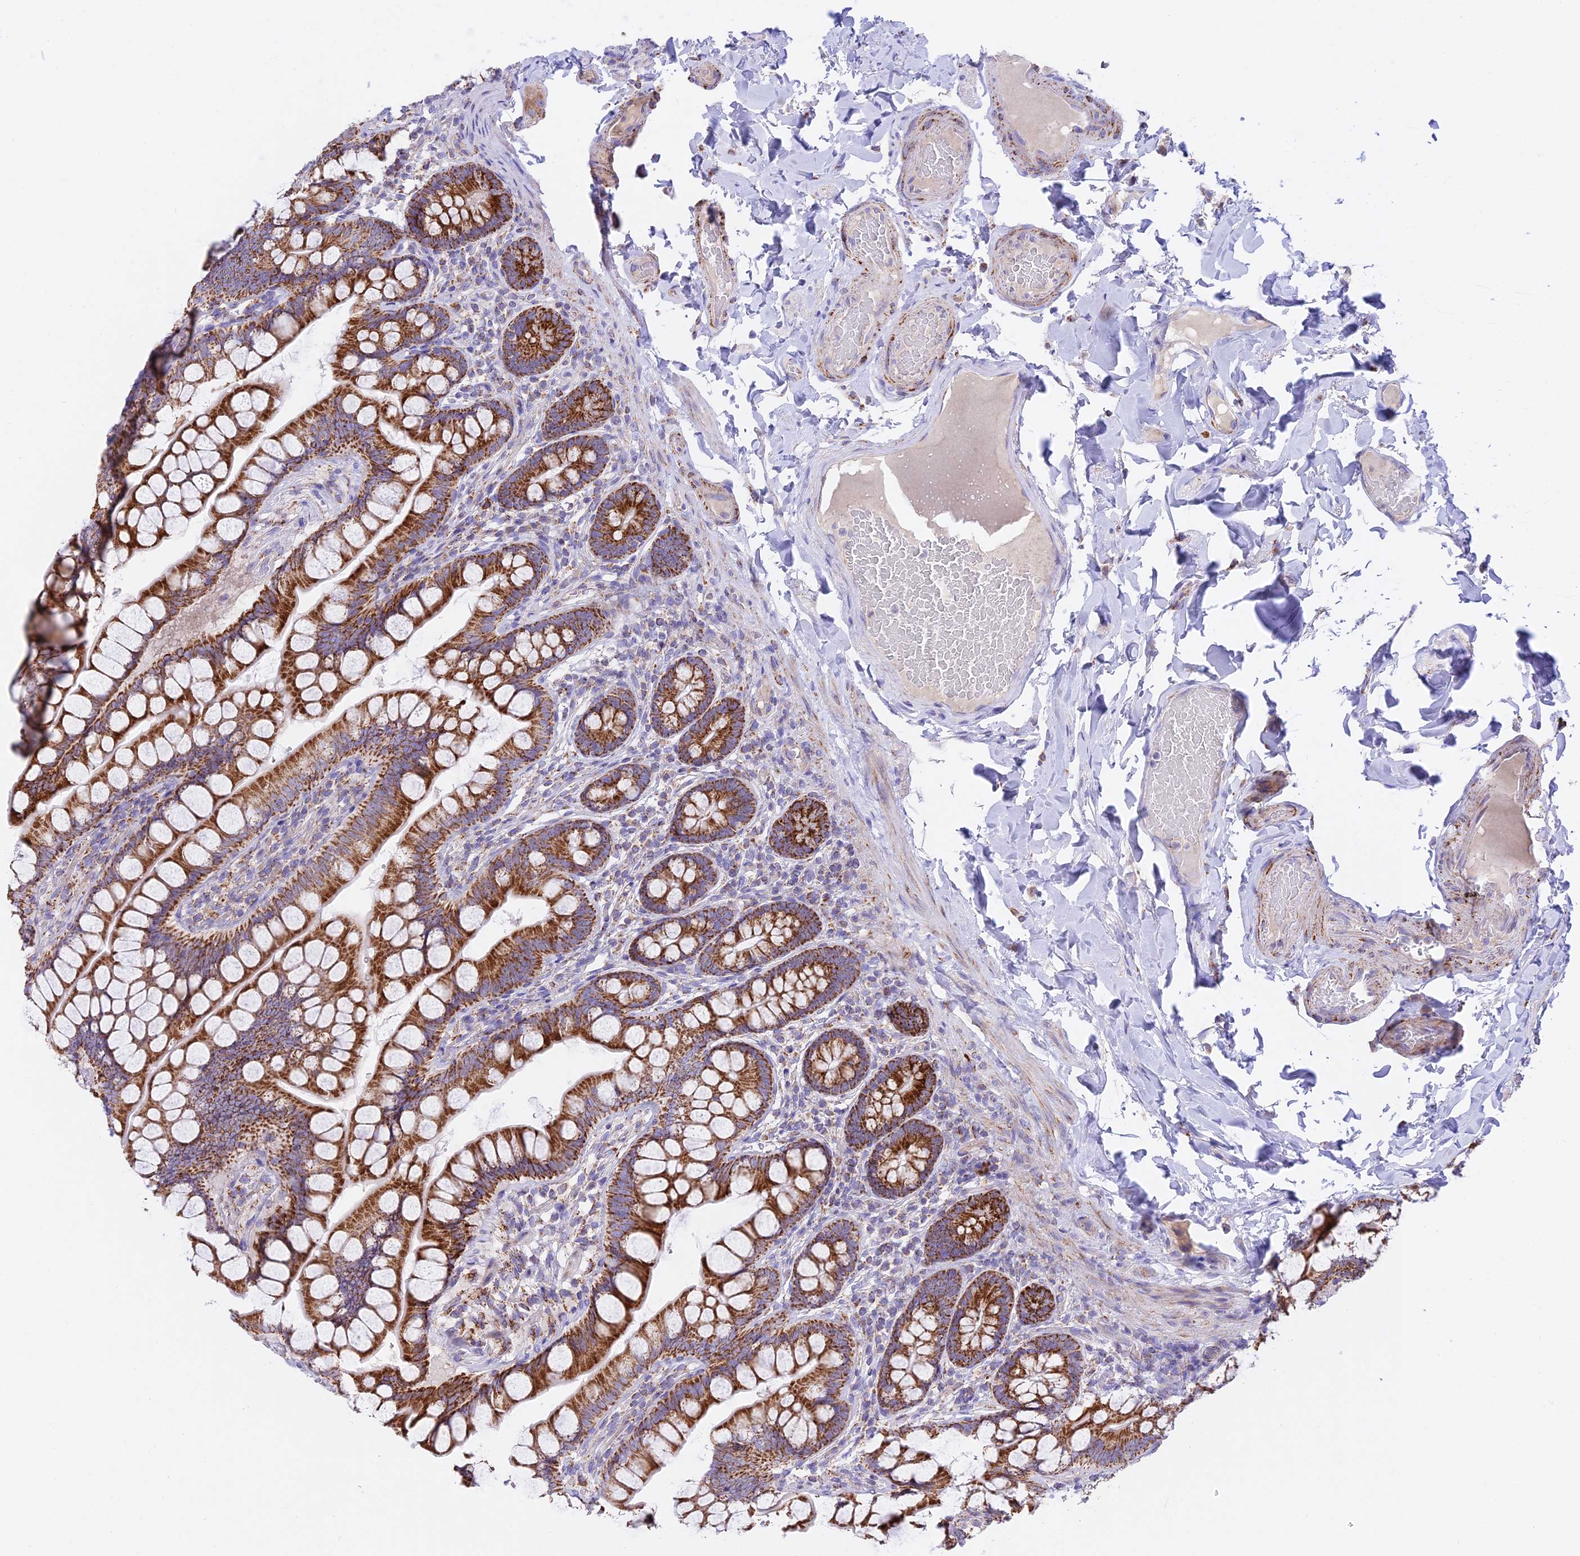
{"staining": {"intensity": "strong", "quantity": ">75%", "location": "cytoplasmic/membranous"}, "tissue": "small intestine", "cell_type": "Glandular cells", "image_type": "normal", "snomed": [{"axis": "morphology", "description": "Normal tissue, NOS"}, {"axis": "topography", "description": "Small intestine"}], "caption": "Immunohistochemical staining of unremarkable small intestine demonstrates strong cytoplasmic/membranous protein expression in about >75% of glandular cells. The protein of interest is stained brown, and the nuclei are stained in blue (DAB (3,3'-diaminobenzidine) IHC with brightfield microscopy, high magnification).", "gene": "HSDL2", "patient": {"sex": "male", "age": 70}}